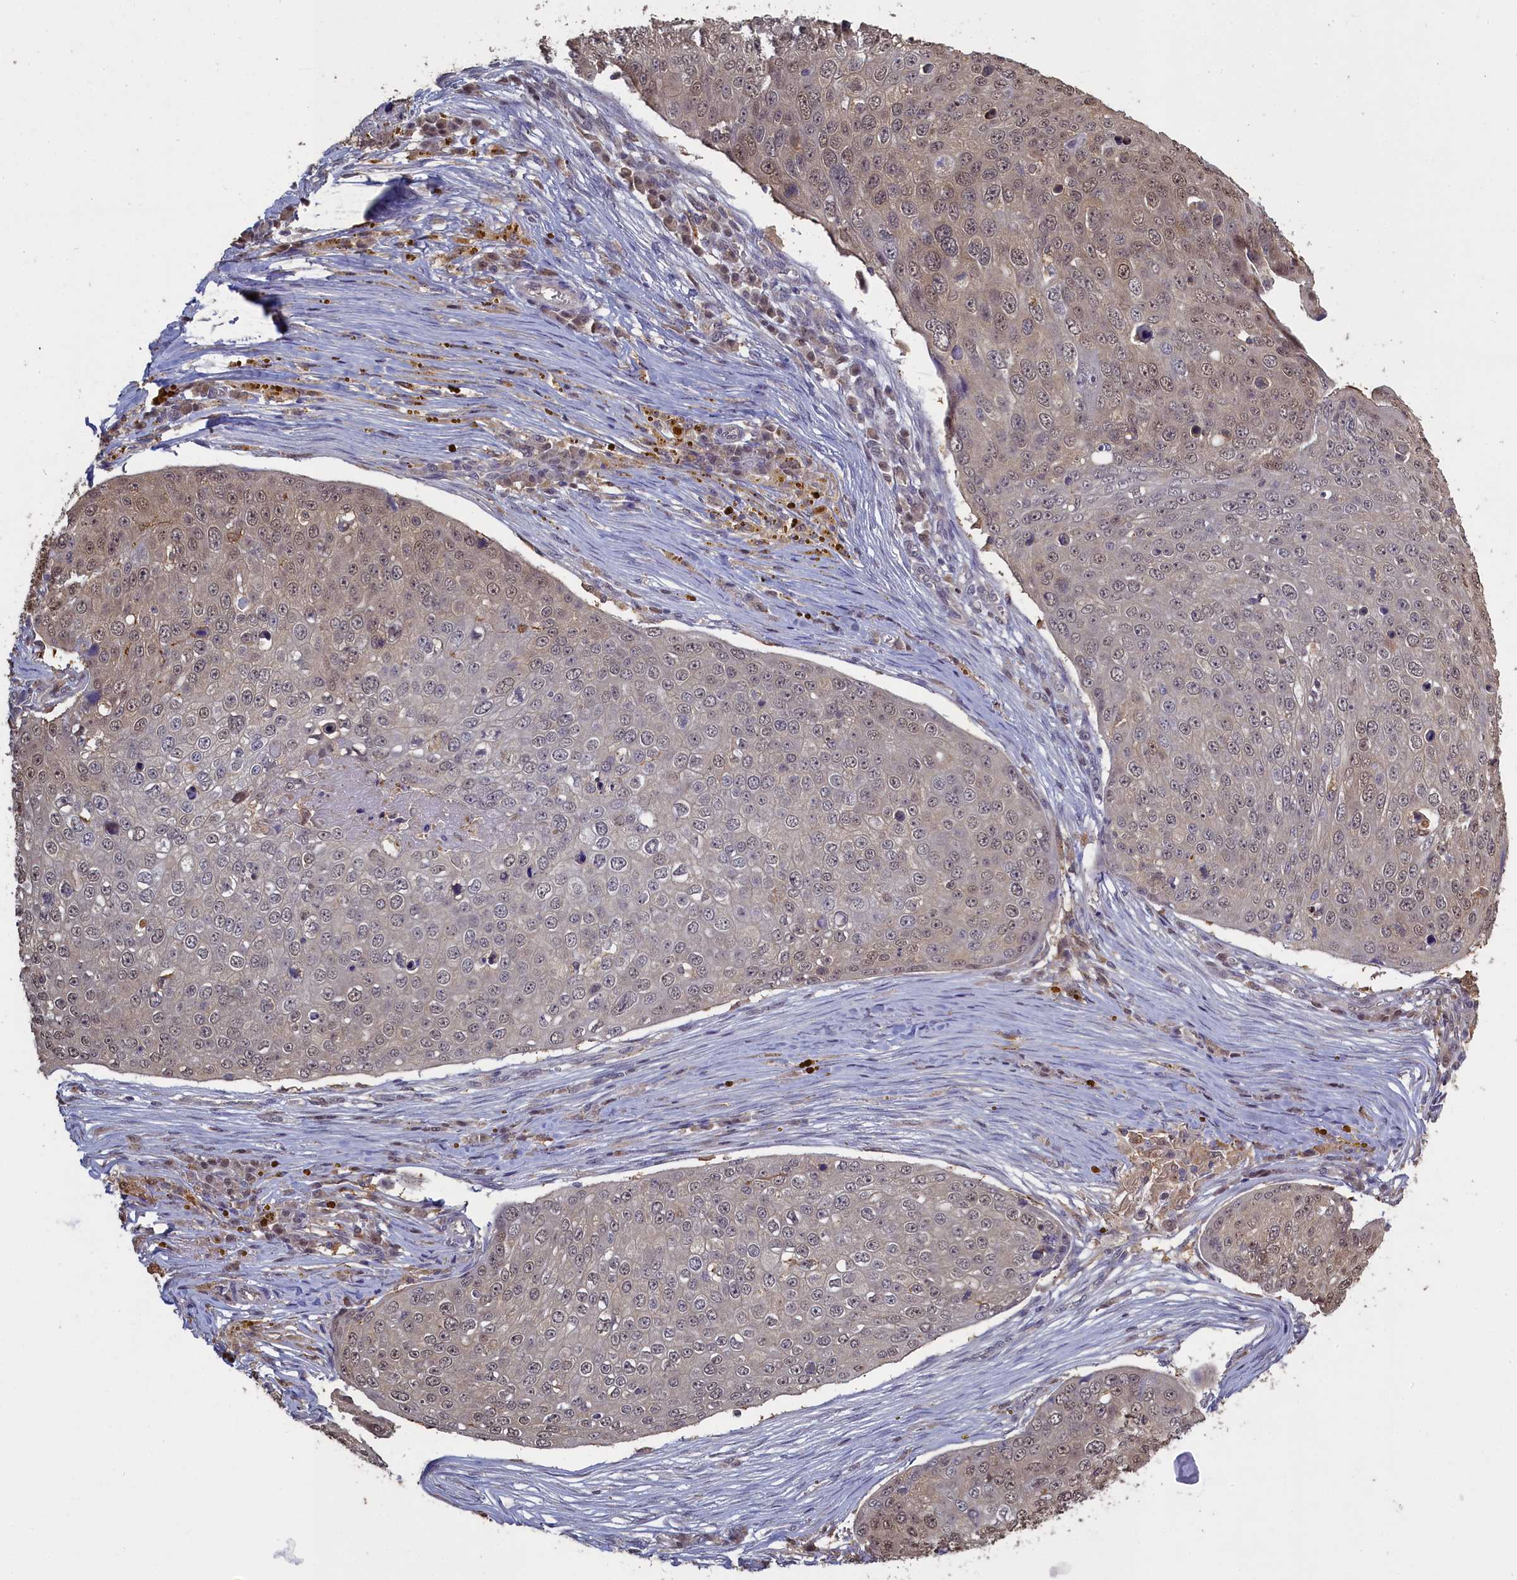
{"staining": {"intensity": "weak", "quantity": "25%-75%", "location": "cytoplasmic/membranous,nuclear"}, "tissue": "skin cancer", "cell_type": "Tumor cells", "image_type": "cancer", "snomed": [{"axis": "morphology", "description": "Squamous cell carcinoma, NOS"}, {"axis": "topography", "description": "Skin"}], "caption": "IHC (DAB (3,3'-diaminobenzidine)) staining of human skin cancer demonstrates weak cytoplasmic/membranous and nuclear protein staining in about 25%-75% of tumor cells. Immunohistochemistry stains the protein in brown and the nuclei are stained blue.", "gene": "UCHL3", "patient": {"sex": "male", "age": 71}}